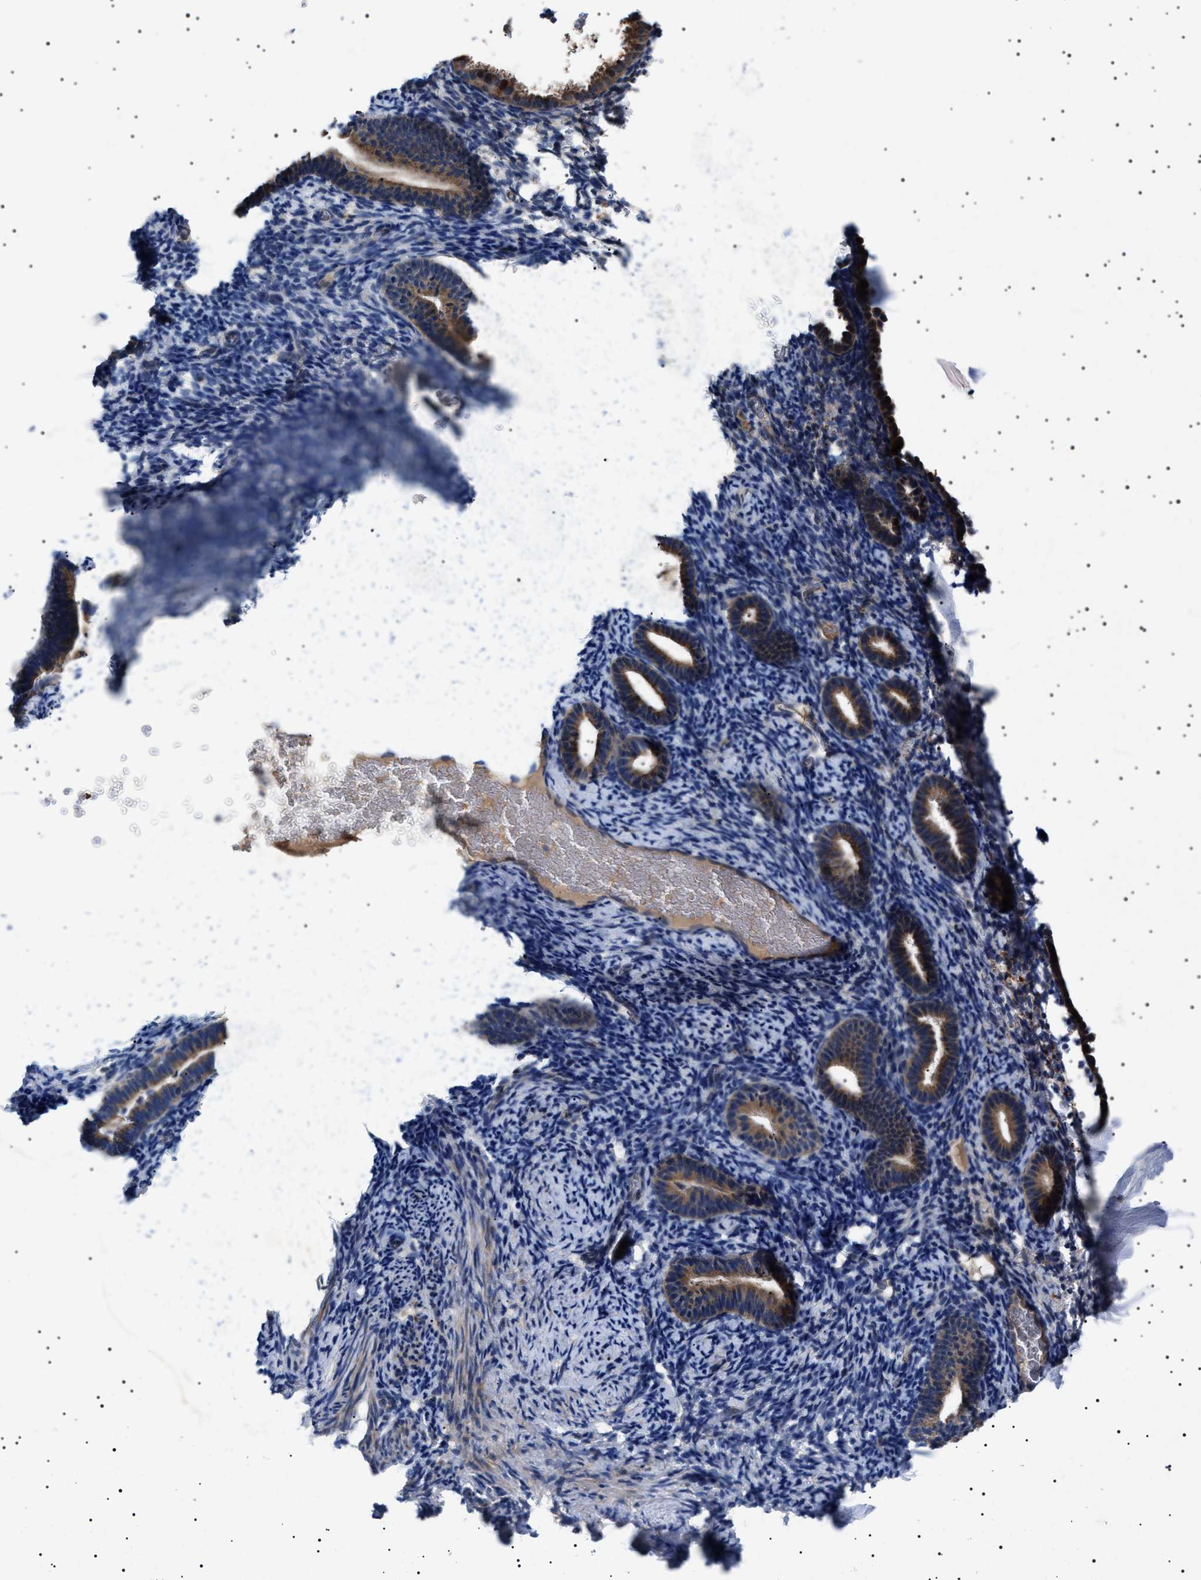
{"staining": {"intensity": "negative", "quantity": "none", "location": "none"}, "tissue": "endometrium", "cell_type": "Cells in endometrial stroma", "image_type": "normal", "snomed": [{"axis": "morphology", "description": "Normal tissue, NOS"}, {"axis": "topography", "description": "Endometrium"}], "caption": "Endometrium was stained to show a protein in brown. There is no significant positivity in cells in endometrial stroma. (Stains: DAB (3,3'-diaminobenzidine) IHC with hematoxylin counter stain, Microscopy: brightfield microscopy at high magnification).", "gene": "PTRH1", "patient": {"sex": "female", "age": 51}}